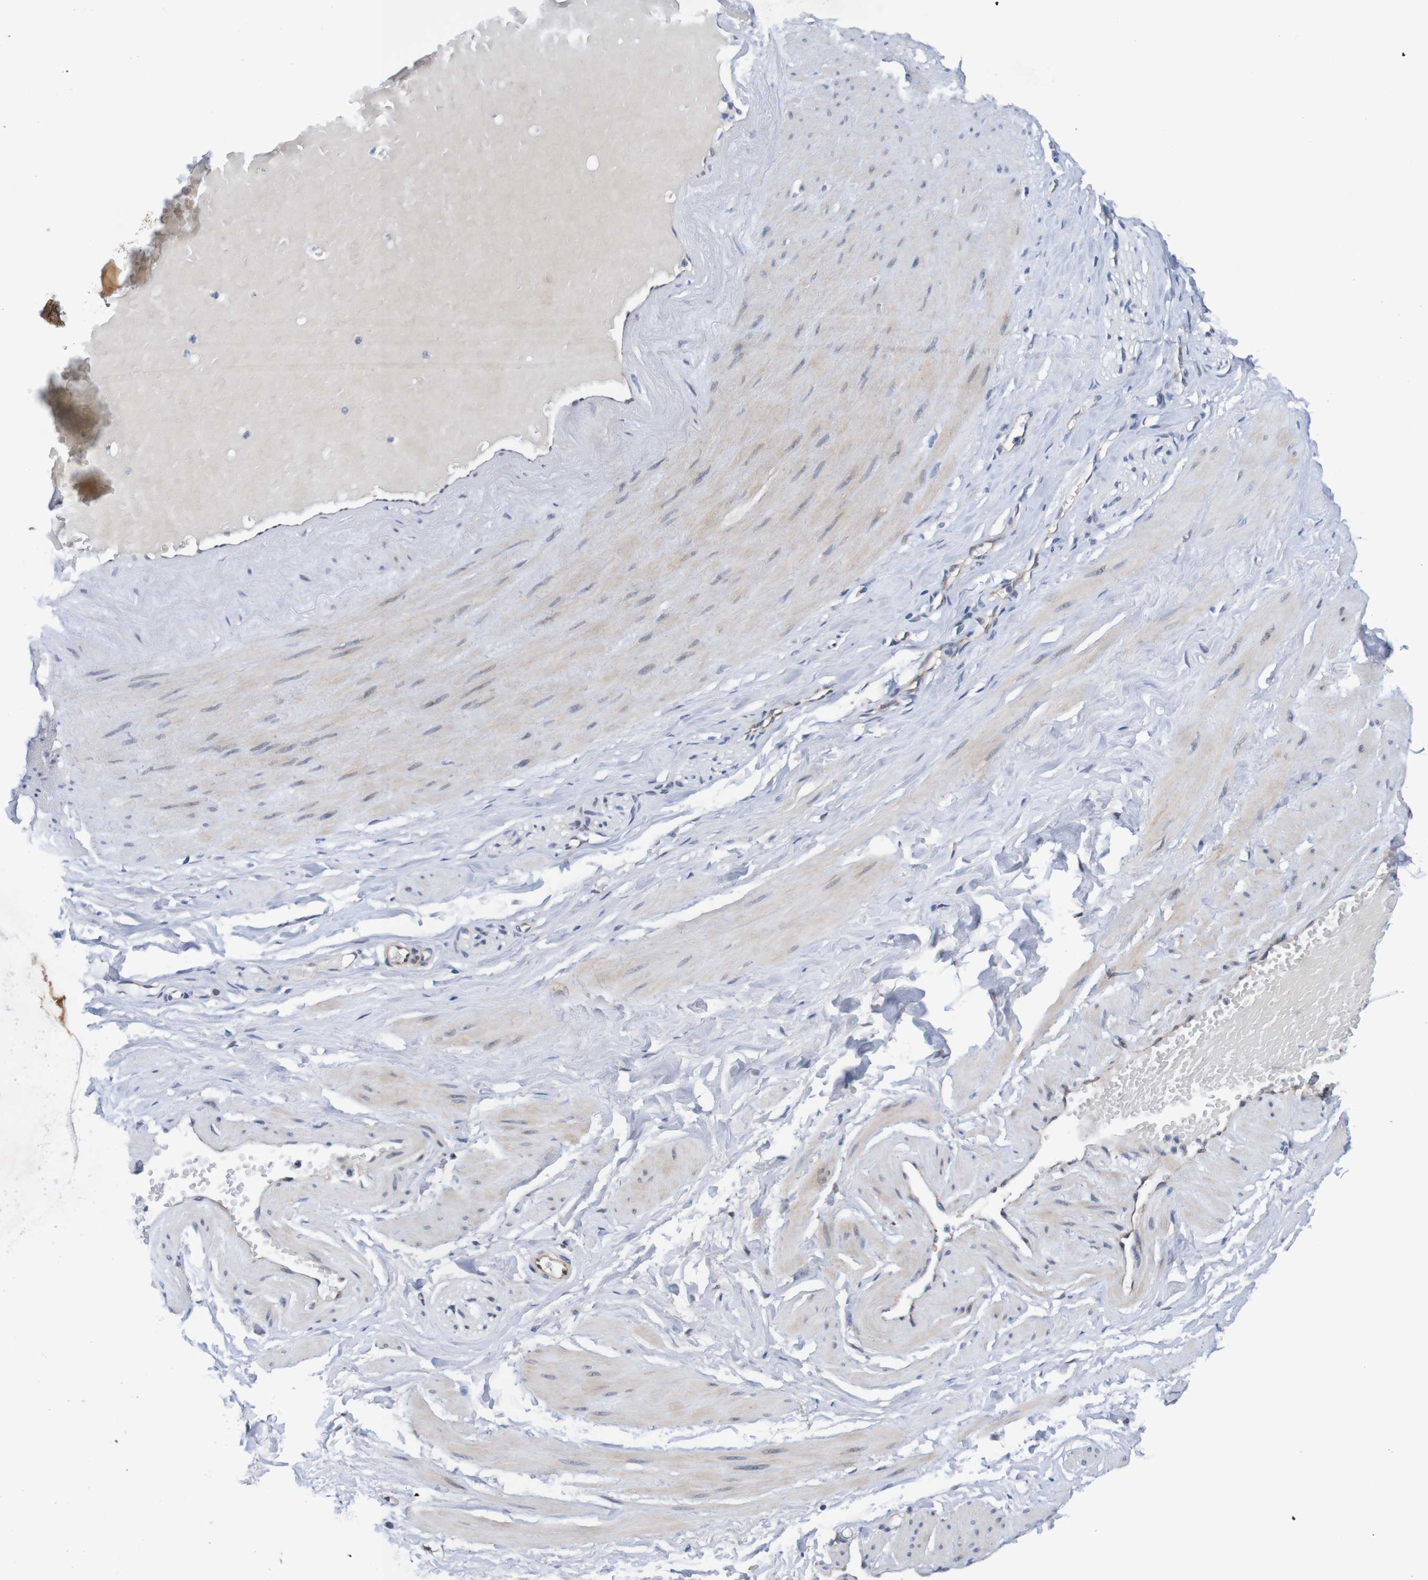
{"staining": {"intensity": "negative", "quantity": "none", "location": "none"}, "tissue": "adipose tissue", "cell_type": "Adipocytes", "image_type": "normal", "snomed": [{"axis": "morphology", "description": "Normal tissue, NOS"}, {"axis": "topography", "description": "Soft tissue"}, {"axis": "topography", "description": "Vascular tissue"}], "caption": "The immunohistochemistry (IHC) photomicrograph has no significant positivity in adipocytes of adipose tissue. (Stains: DAB IHC with hematoxylin counter stain, Microscopy: brightfield microscopy at high magnification).", "gene": "CPED1", "patient": {"sex": "female", "age": 35}}